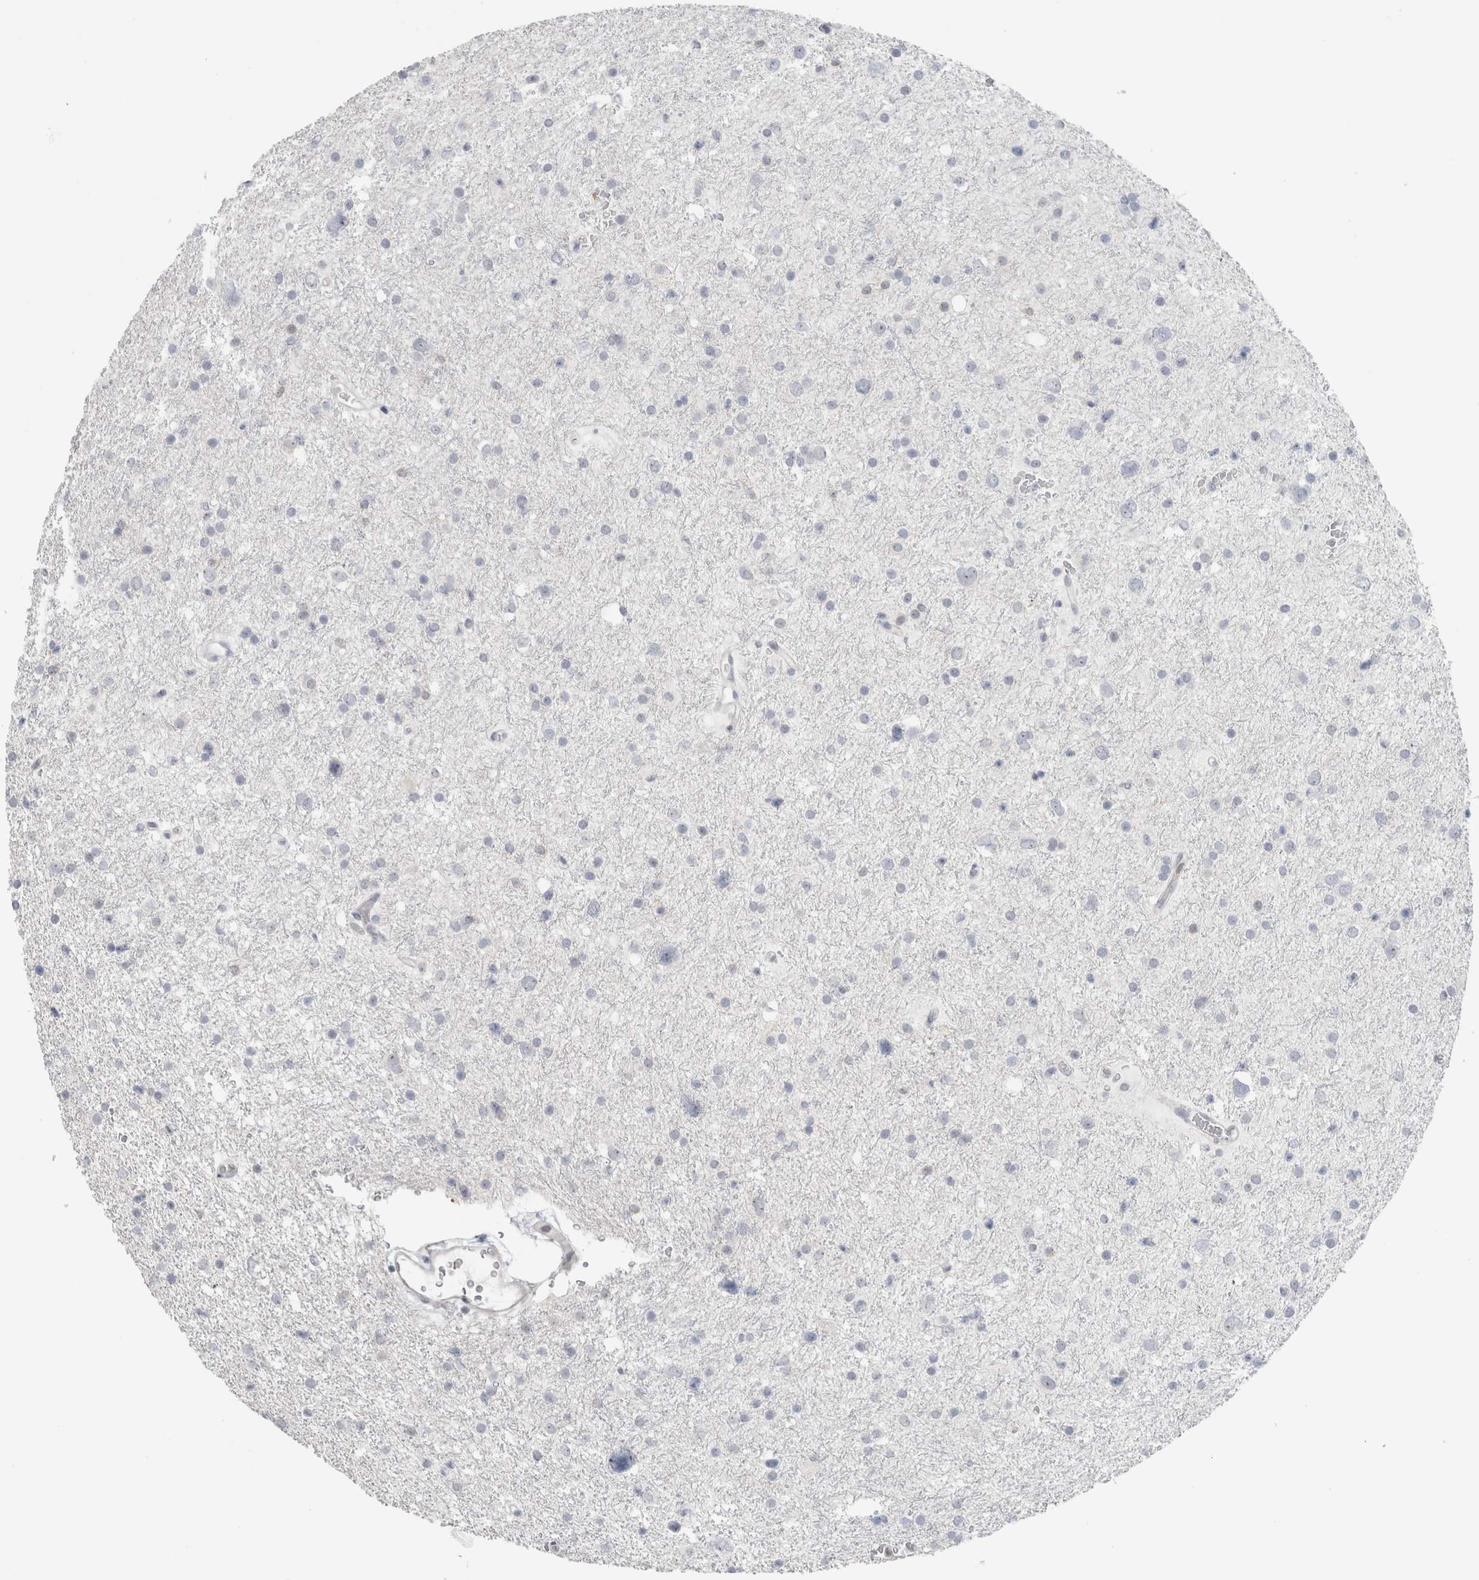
{"staining": {"intensity": "negative", "quantity": "none", "location": "none"}, "tissue": "glioma", "cell_type": "Tumor cells", "image_type": "cancer", "snomed": [{"axis": "morphology", "description": "Glioma, malignant, Low grade"}, {"axis": "topography", "description": "Brain"}], "caption": "This is an immunohistochemistry photomicrograph of human glioma. There is no expression in tumor cells.", "gene": "FMR1NB", "patient": {"sex": "female", "age": 37}}